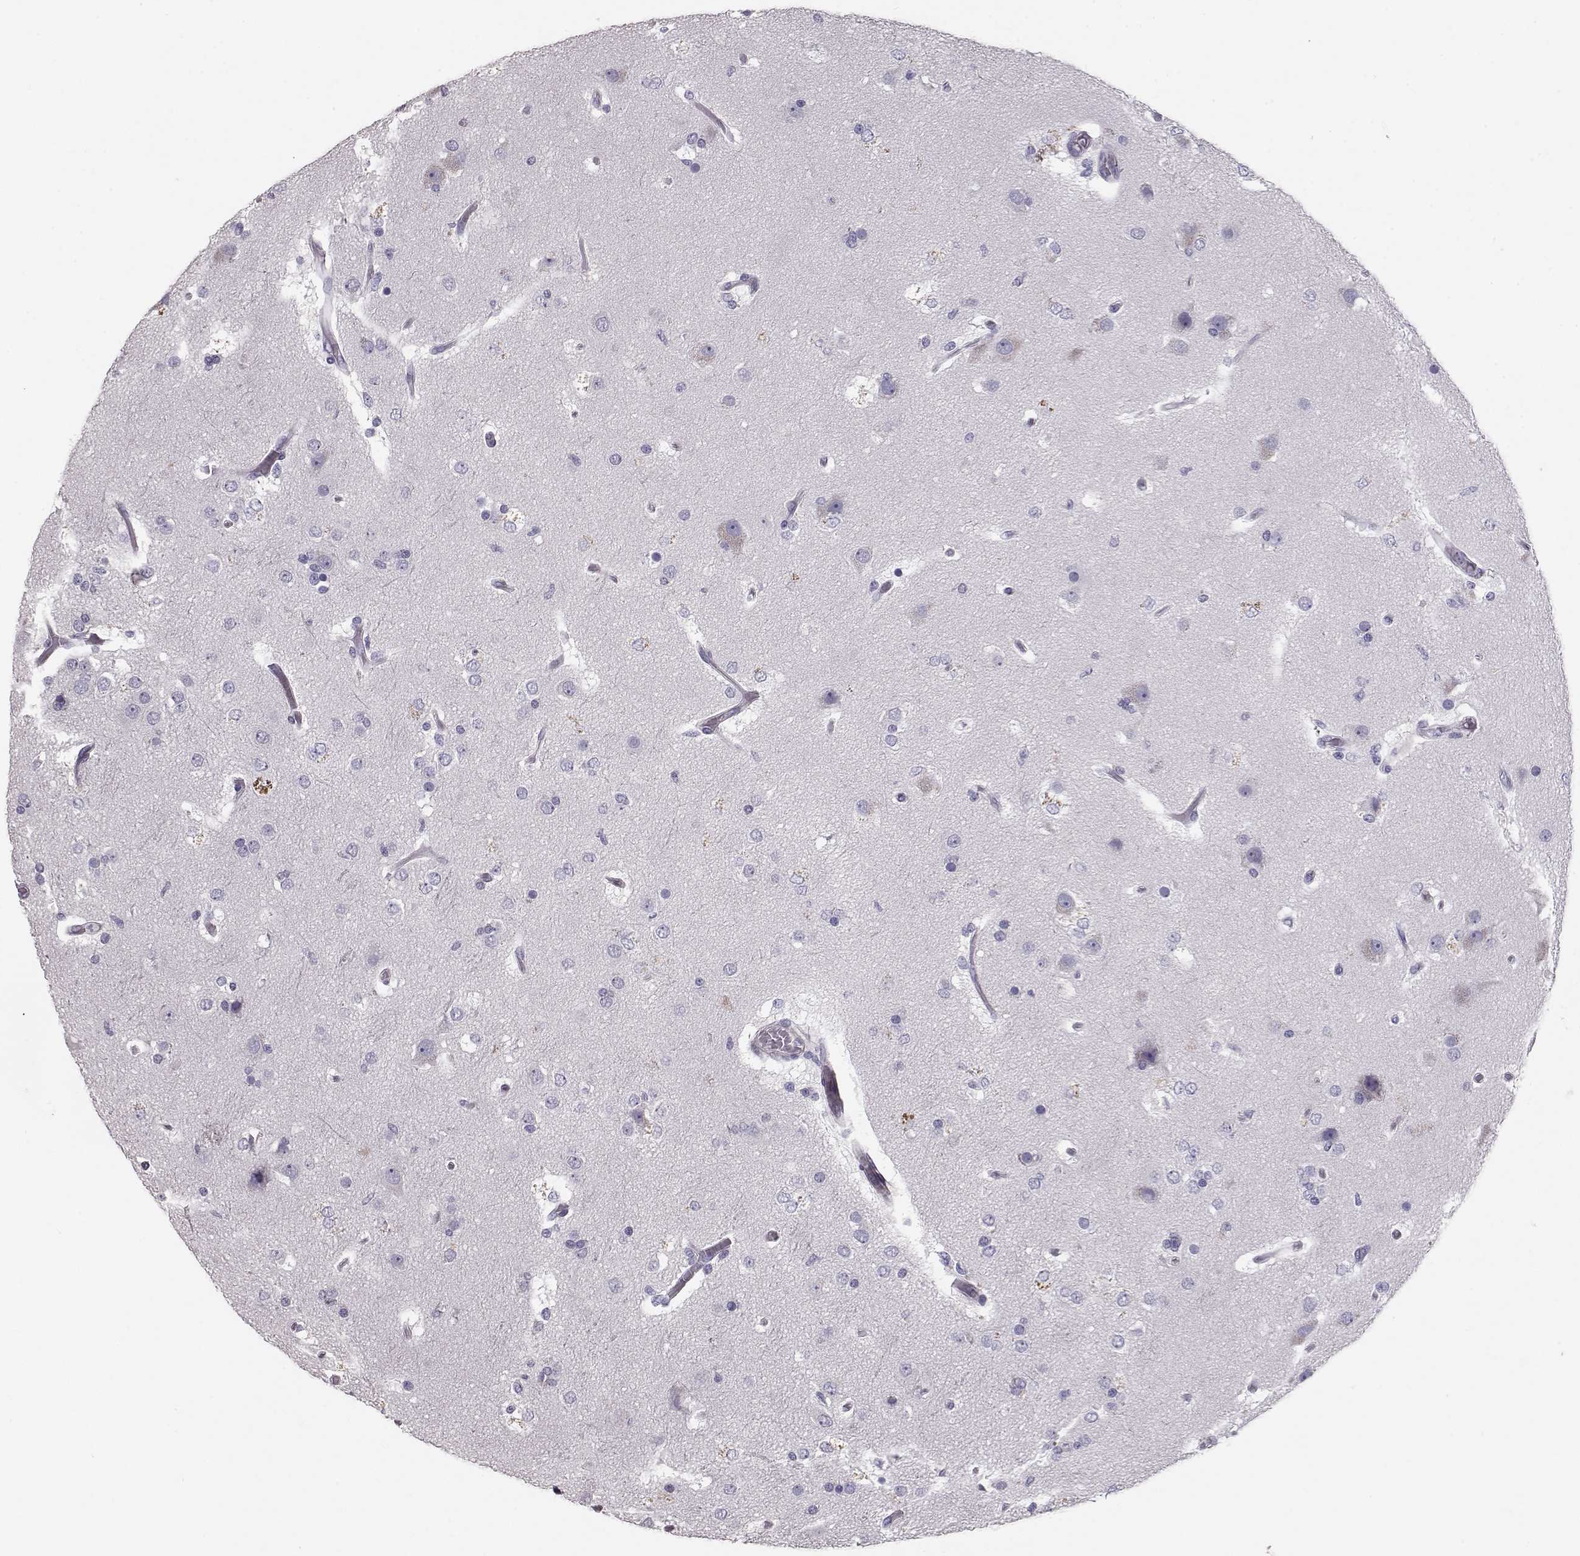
{"staining": {"intensity": "negative", "quantity": "none", "location": "none"}, "tissue": "glioma", "cell_type": "Tumor cells", "image_type": "cancer", "snomed": [{"axis": "morphology", "description": "Glioma, malignant, High grade"}, {"axis": "topography", "description": "Brain"}], "caption": "IHC micrograph of neoplastic tissue: glioma stained with DAB displays no significant protein staining in tumor cells.", "gene": "RD3", "patient": {"sex": "female", "age": 63}}